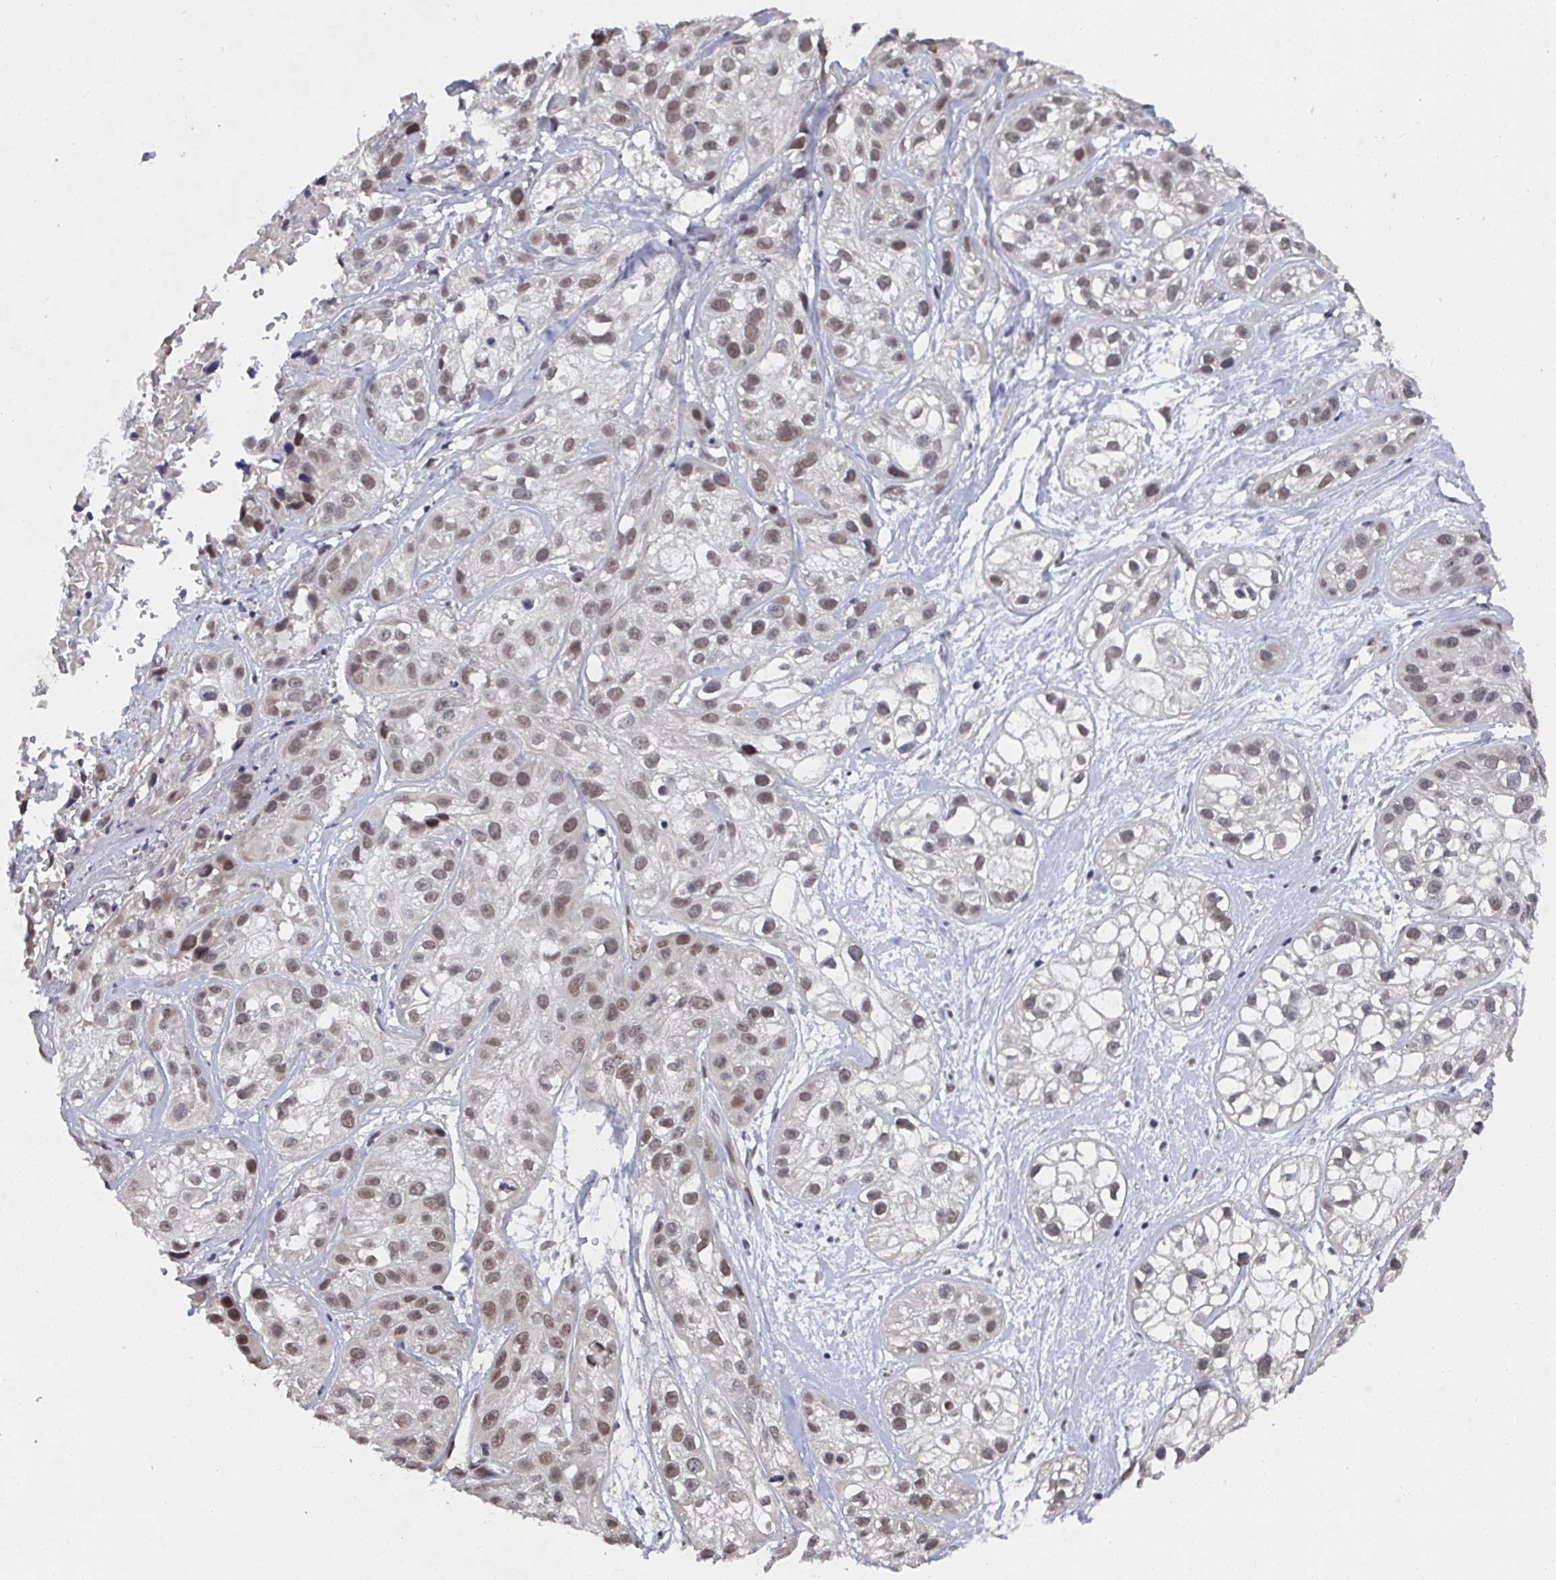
{"staining": {"intensity": "moderate", "quantity": ">75%", "location": "nuclear"}, "tissue": "skin cancer", "cell_type": "Tumor cells", "image_type": "cancer", "snomed": [{"axis": "morphology", "description": "Squamous cell carcinoma, NOS"}, {"axis": "topography", "description": "Skin"}], "caption": "This is an image of immunohistochemistry staining of skin squamous cell carcinoma, which shows moderate staining in the nuclear of tumor cells.", "gene": "JMJD1C", "patient": {"sex": "male", "age": 82}}